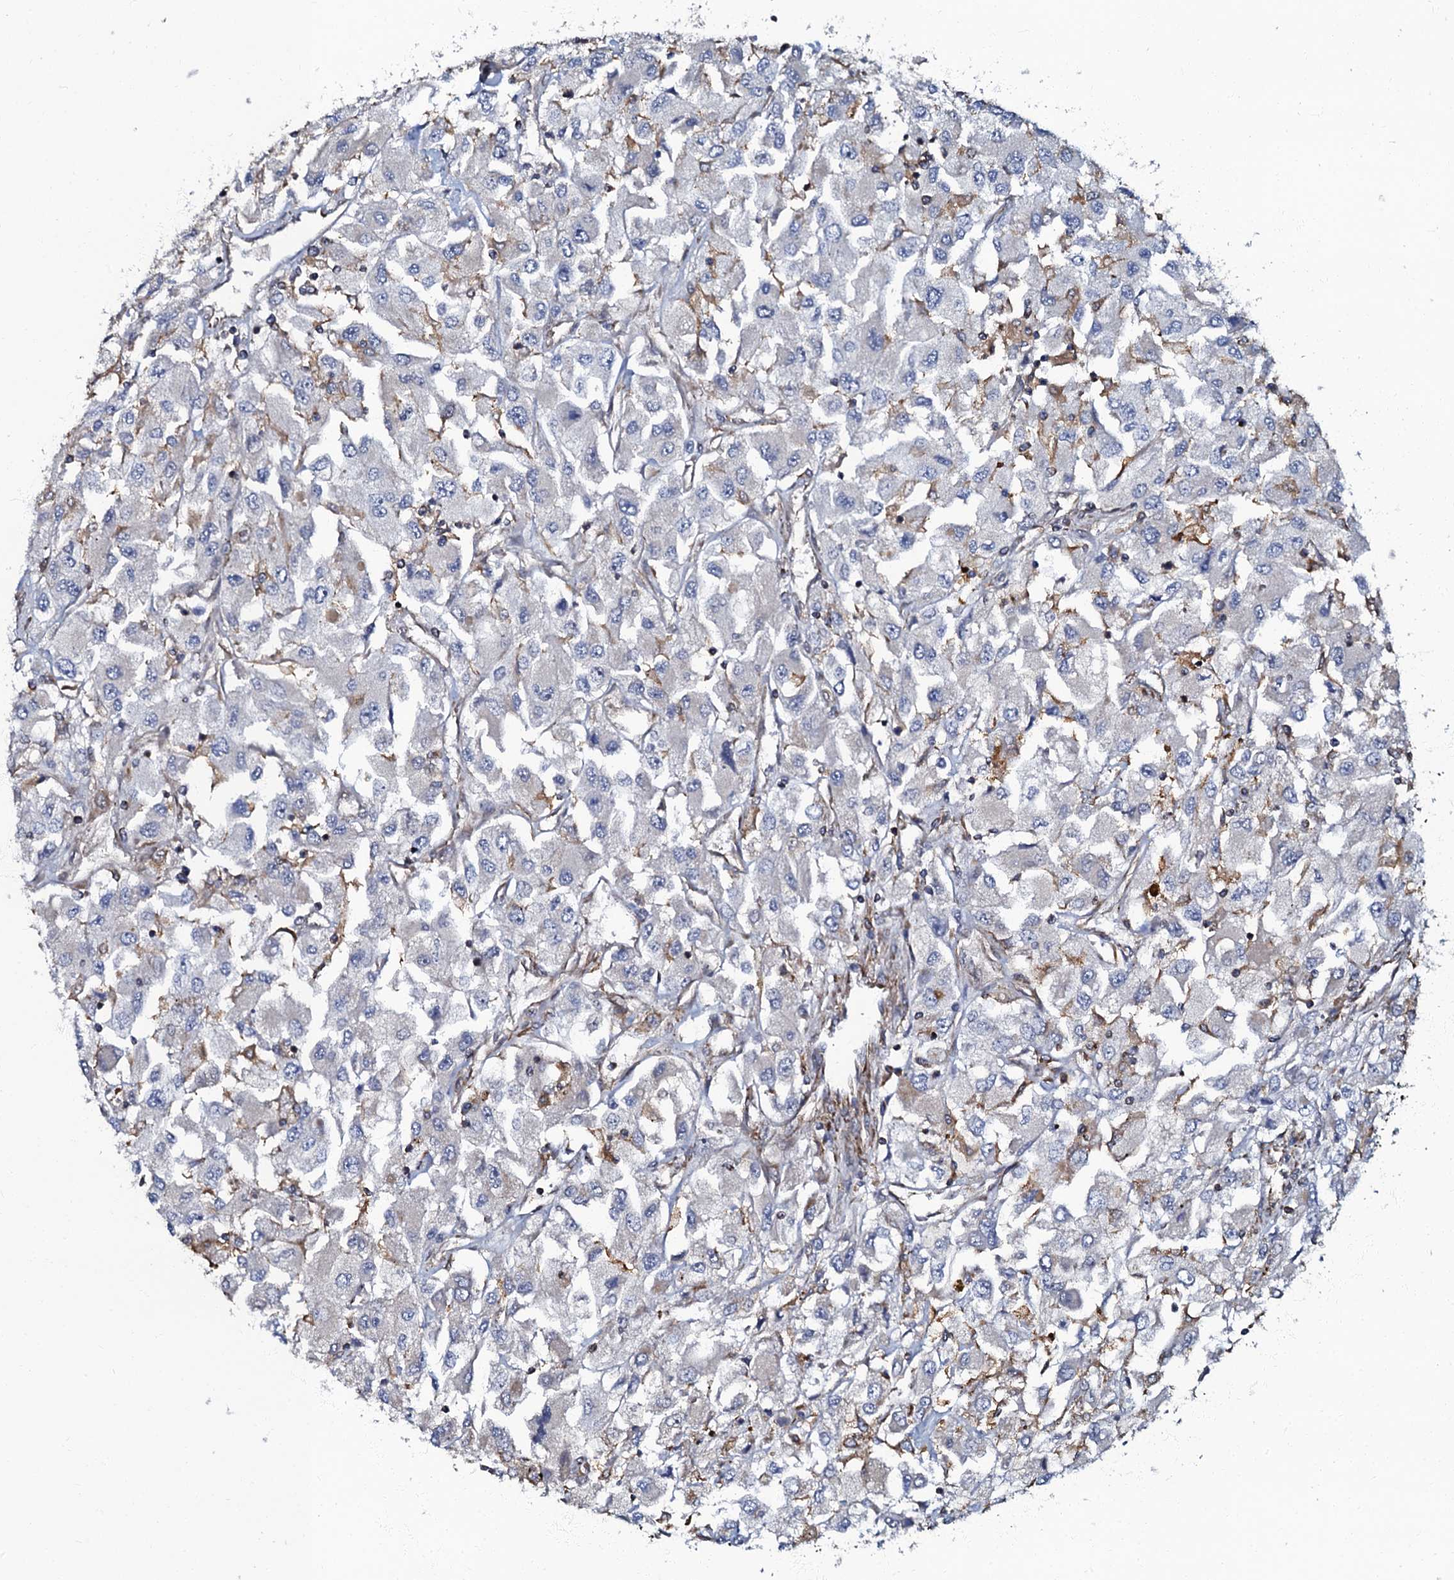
{"staining": {"intensity": "weak", "quantity": "<25%", "location": "cytoplasmic/membranous"}, "tissue": "renal cancer", "cell_type": "Tumor cells", "image_type": "cancer", "snomed": [{"axis": "morphology", "description": "Adenocarcinoma, NOS"}, {"axis": "topography", "description": "Kidney"}], "caption": "DAB (3,3'-diaminobenzidine) immunohistochemical staining of renal cancer shows no significant positivity in tumor cells.", "gene": "NDUFA12", "patient": {"sex": "female", "age": 52}}